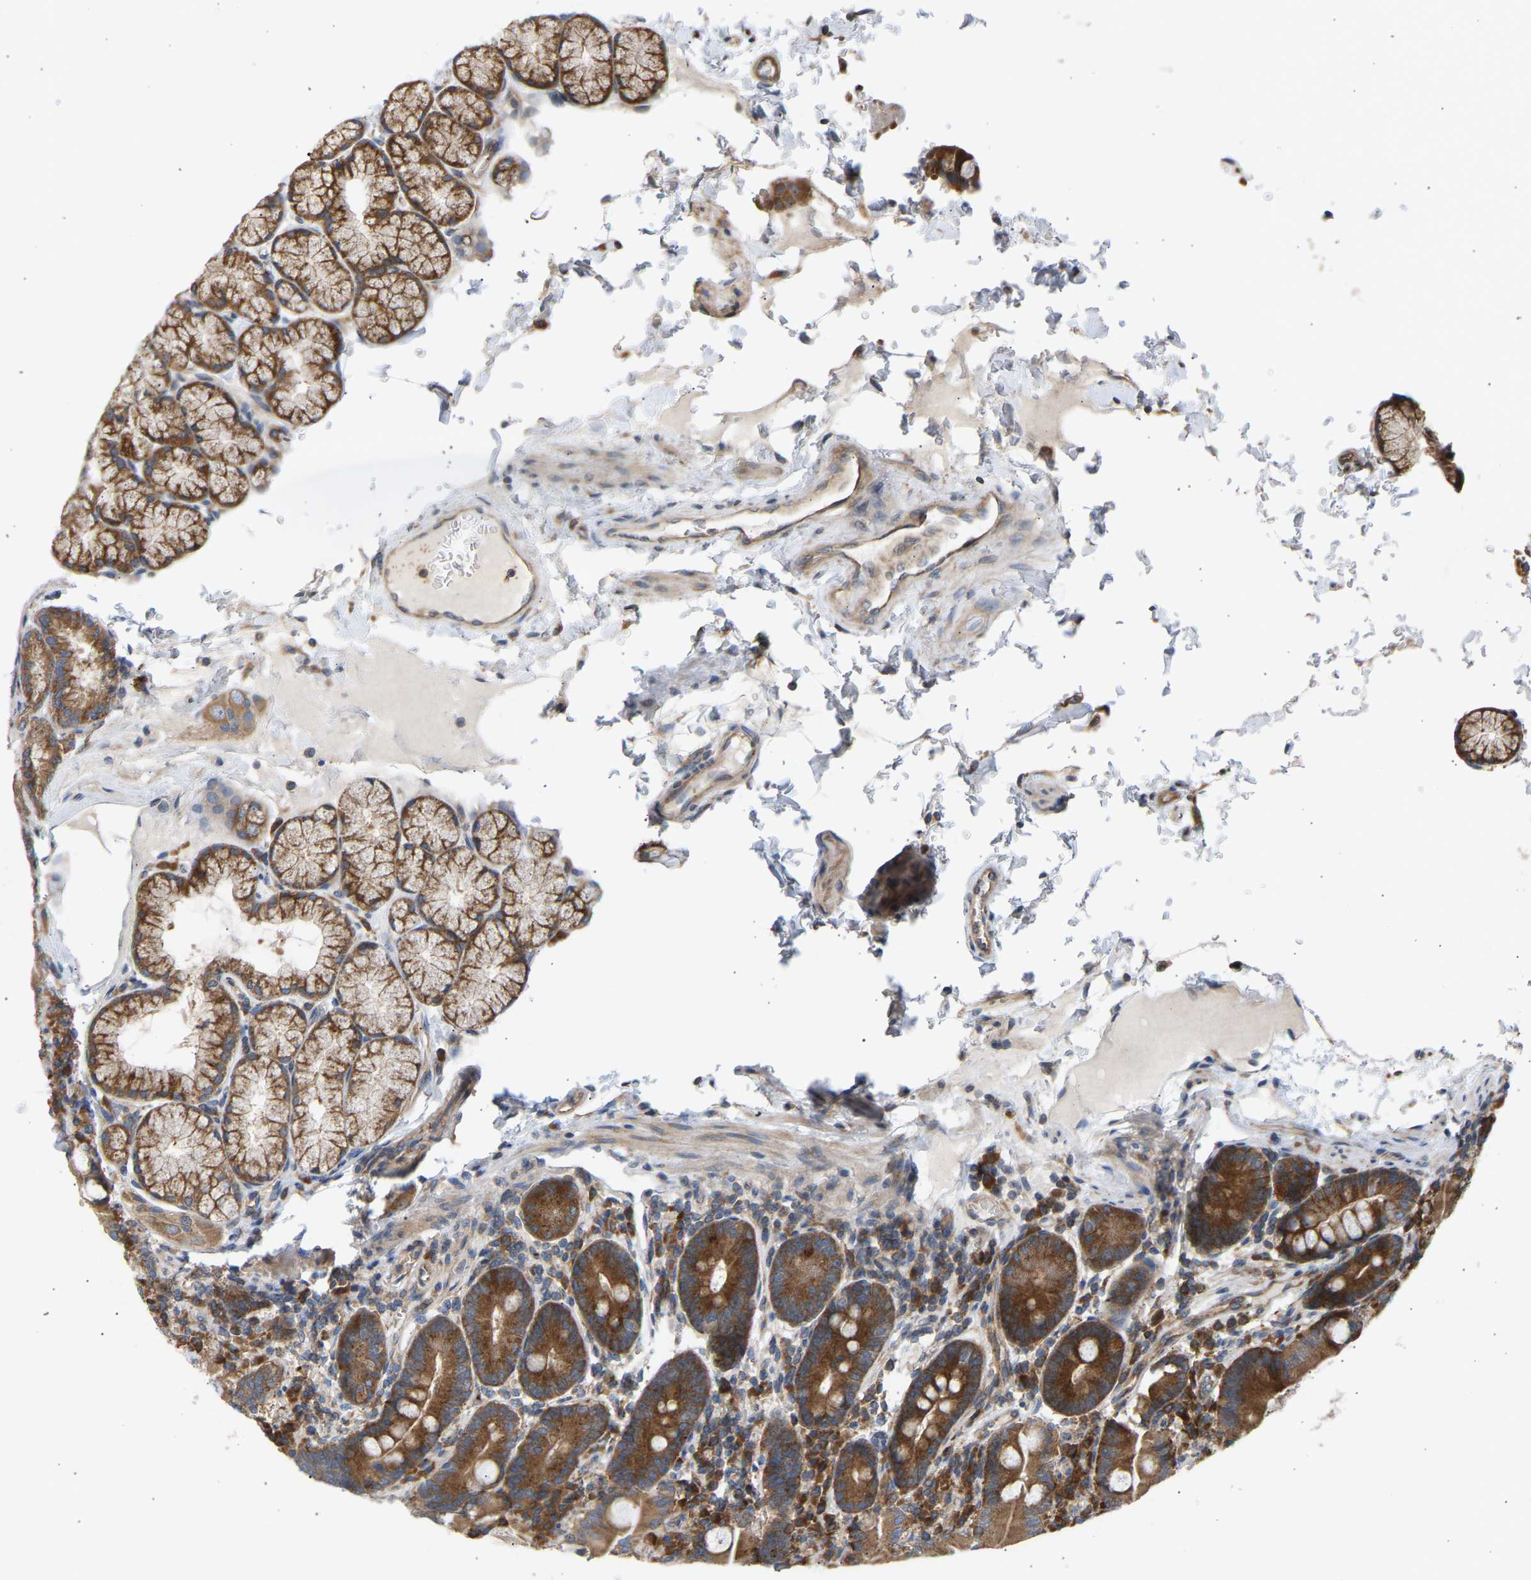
{"staining": {"intensity": "strong", "quantity": ">75%", "location": "cytoplasmic/membranous"}, "tissue": "duodenum", "cell_type": "Glandular cells", "image_type": "normal", "snomed": [{"axis": "morphology", "description": "Normal tissue, NOS"}, {"axis": "topography", "description": "Duodenum"}], "caption": "Duodenum stained with DAB (3,3'-diaminobenzidine) immunohistochemistry (IHC) shows high levels of strong cytoplasmic/membranous staining in about >75% of glandular cells. (DAB (3,3'-diaminobenzidine) IHC, brown staining for protein, blue staining for nuclei).", "gene": "GCN1", "patient": {"sex": "male", "age": 50}}